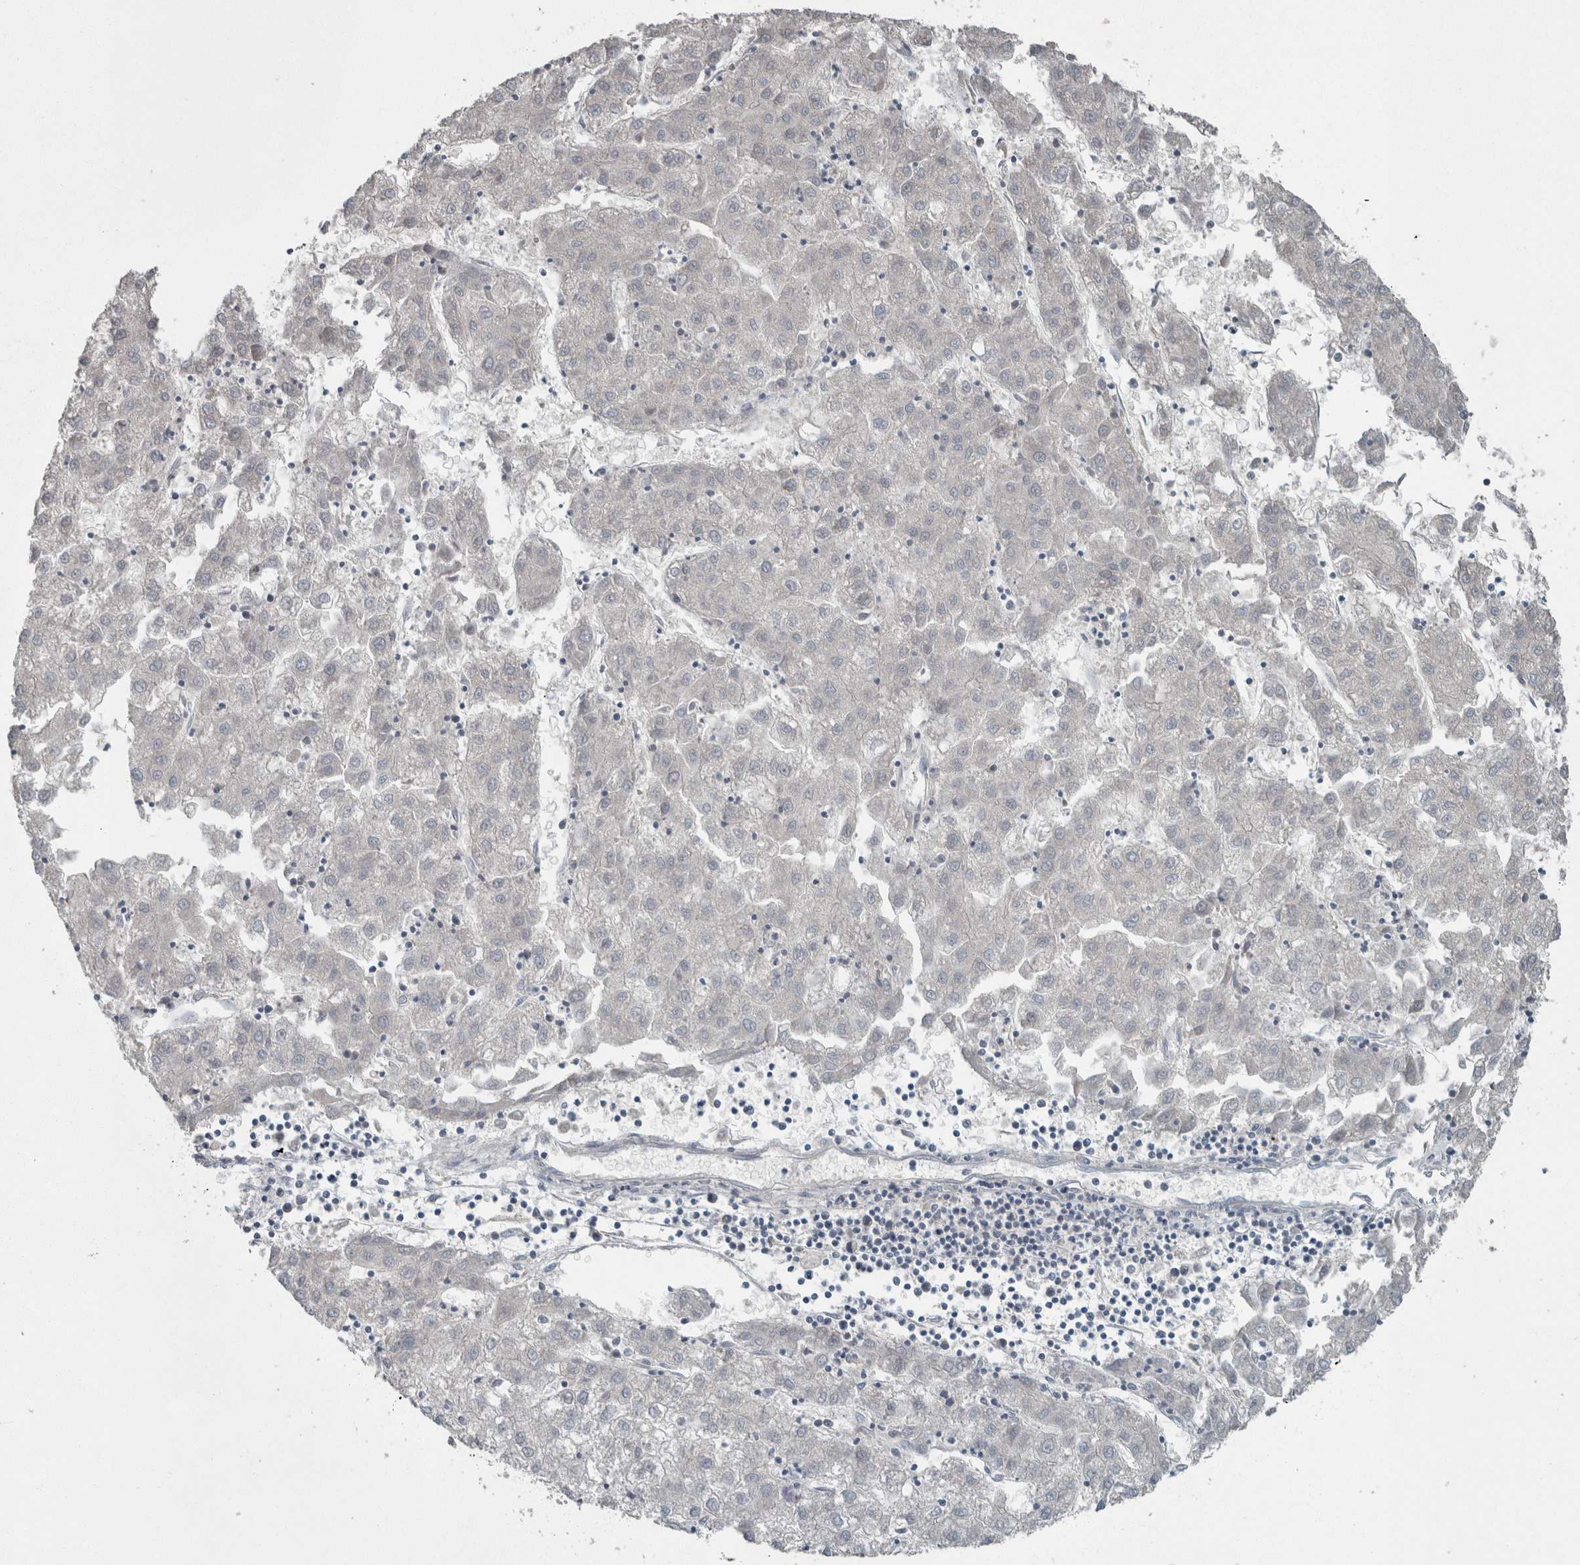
{"staining": {"intensity": "negative", "quantity": "none", "location": "none"}, "tissue": "liver cancer", "cell_type": "Tumor cells", "image_type": "cancer", "snomed": [{"axis": "morphology", "description": "Carcinoma, Hepatocellular, NOS"}, {"axis": "topography", "description": "Liver"}], "caption": "Immunohistochemistry photomicrograph of neoplastic tissue: liver hepatocellular carcinoma stained with DAB reveals no significant protein positivity in tumor cells. Nuclei are stained in blue.", "gene": "KNTC1", "patient": {"sex": "male", "age": 72}}